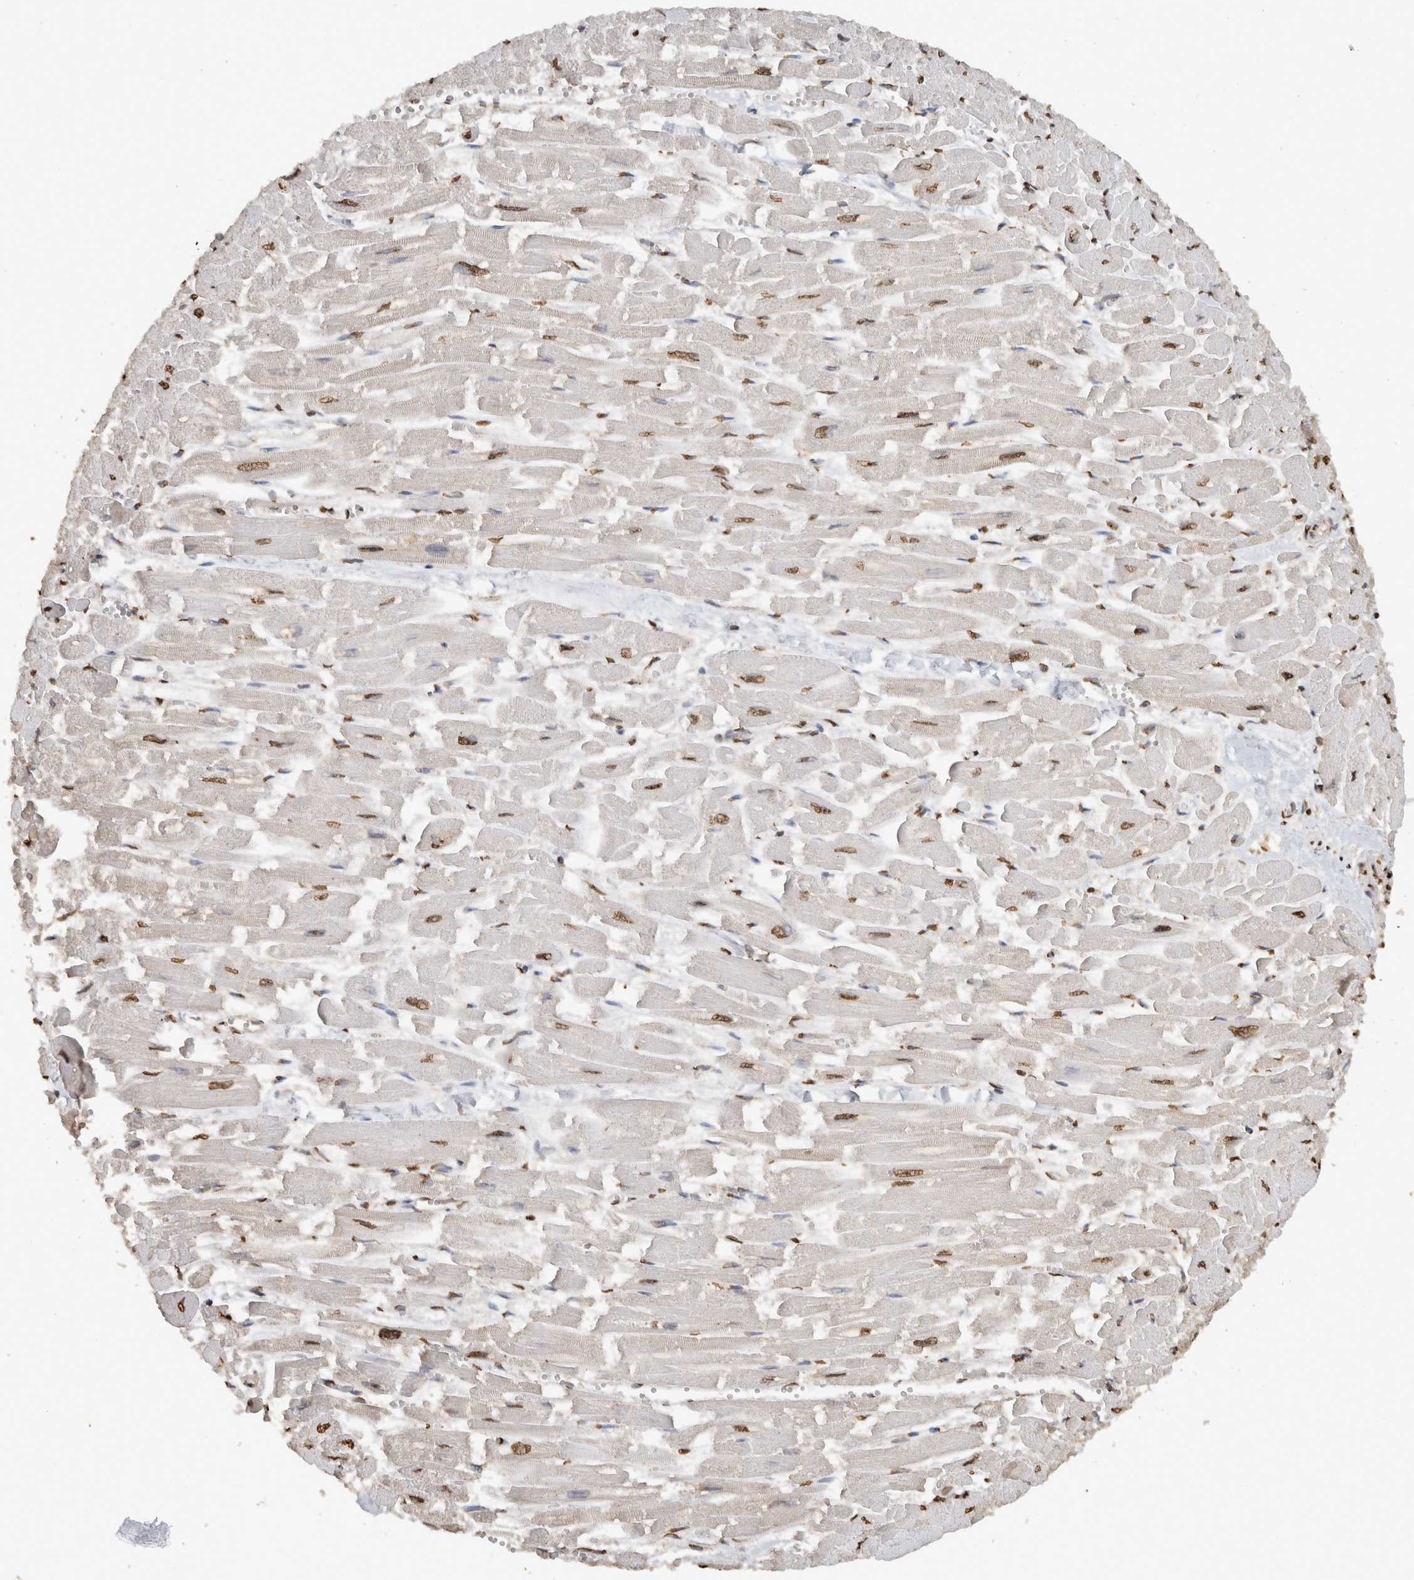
{"staining": {"intensity": "moderate", "quantity": ">75%", "location": "nuclear"}, "tissue": "heart muscle", "cell_type": "Cardiomyocytes", "image_type": "normal", "snomed": [{"axis": "morphology", "description": "Normal tissue, NOS"}, {"axis": "topography", "description": "Heart"}], "caption": "Protein analysis of normal heart muscle reveals moderate nuclear staining in about >75% of cardiomyocytes.", "gene": "HAND2", "patient": {"sex": "male", "age": 54}}